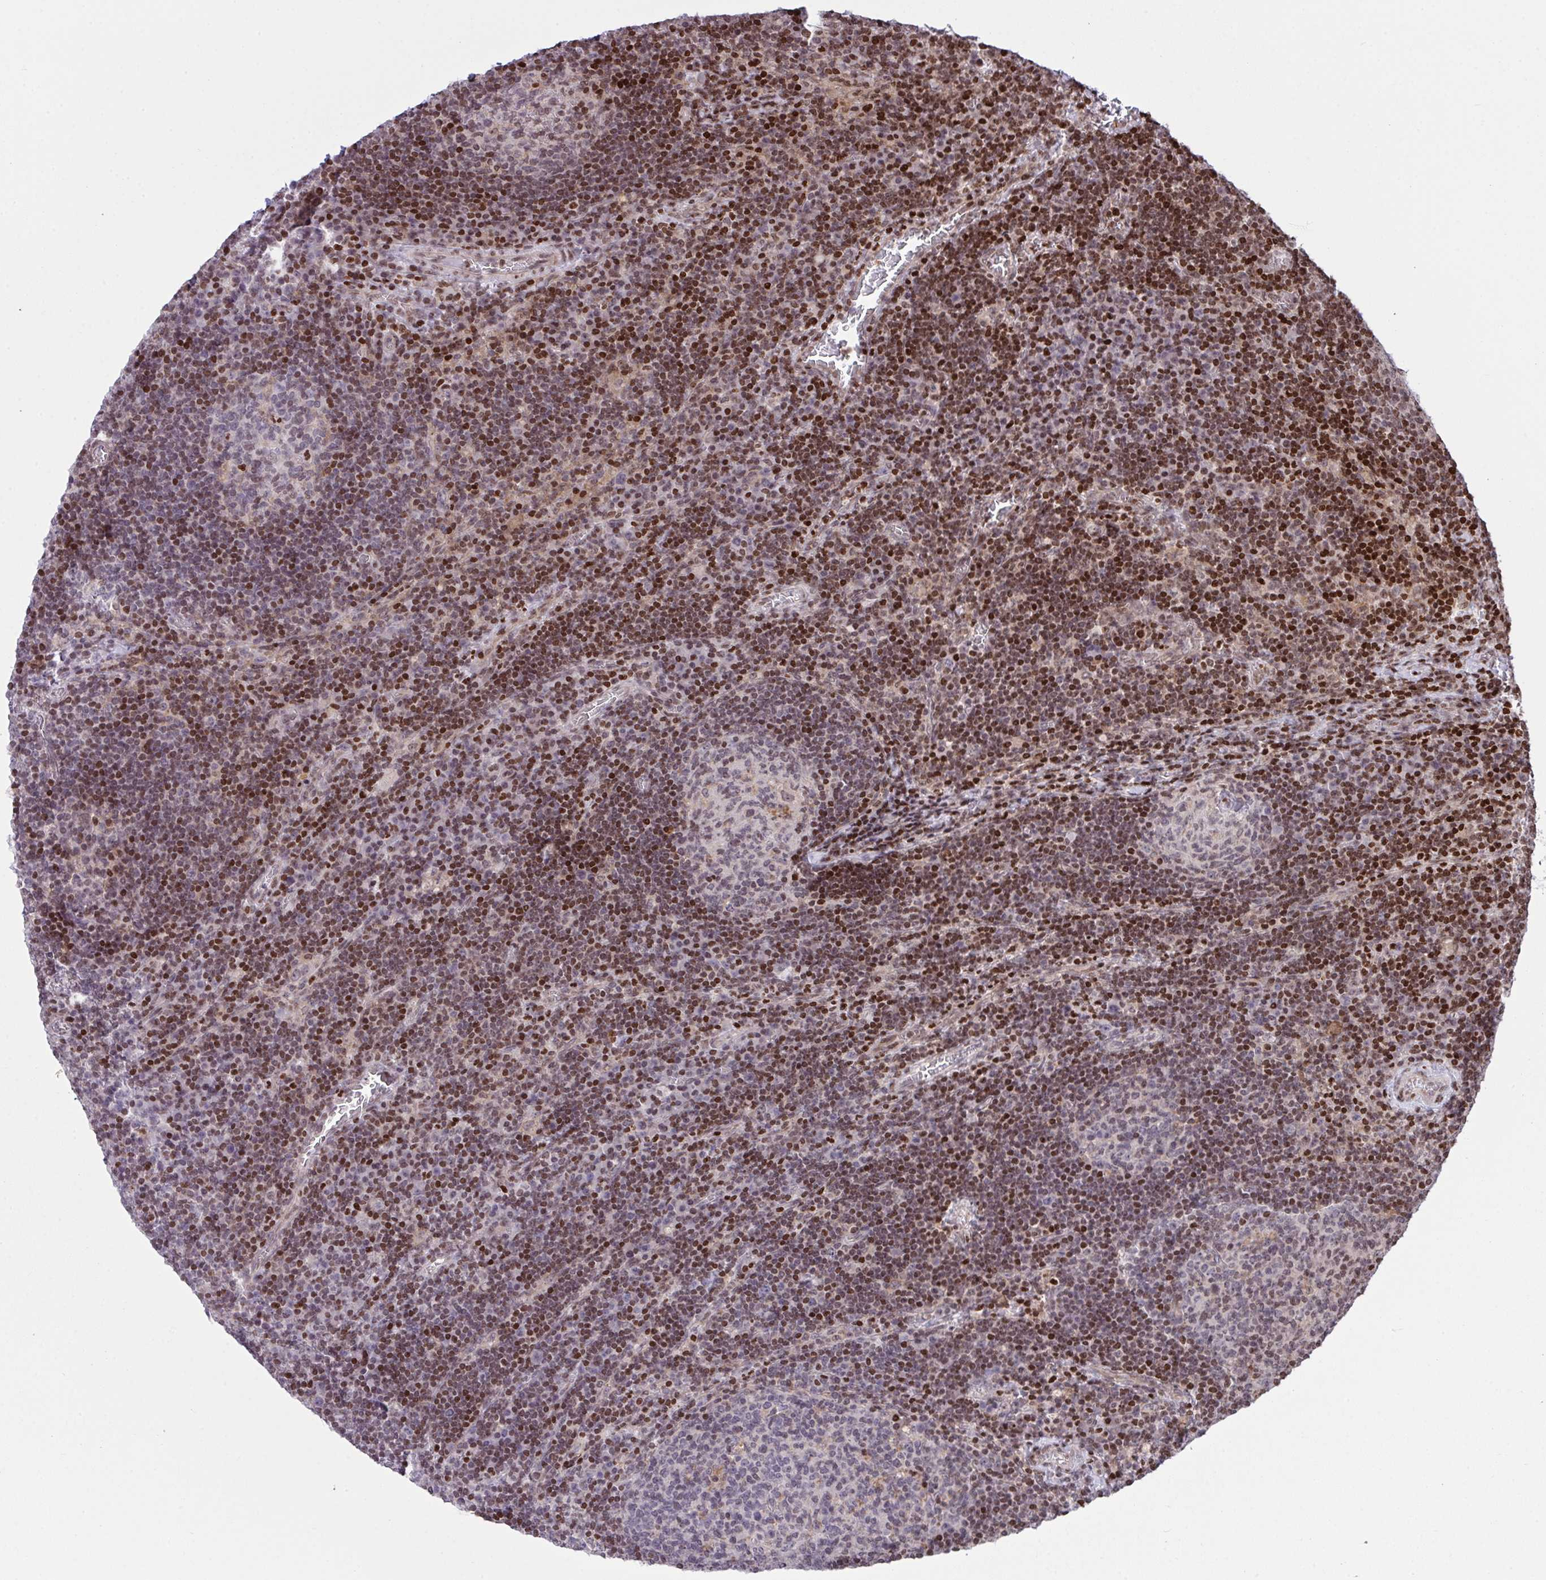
{"staining": {"intensity": "moderate", "quantity": "<25%", "location": "nuclear"}, "tissue": "lymph node", "cell_type": "Germinal center cells", "image_type": "normal", "snomed": [{"axis": "morphology", "description": "Normal tissue, NOS"}, {"axis": "topography", "description": "Lymph node"}], "caption": "The image exhibits staining of benign lymph node, revealing moderate nuclear protein staining (brown color) within germinal center cells.", "gene": "RAPGEF5", "patient": {"sex": "male", "age": 67}}